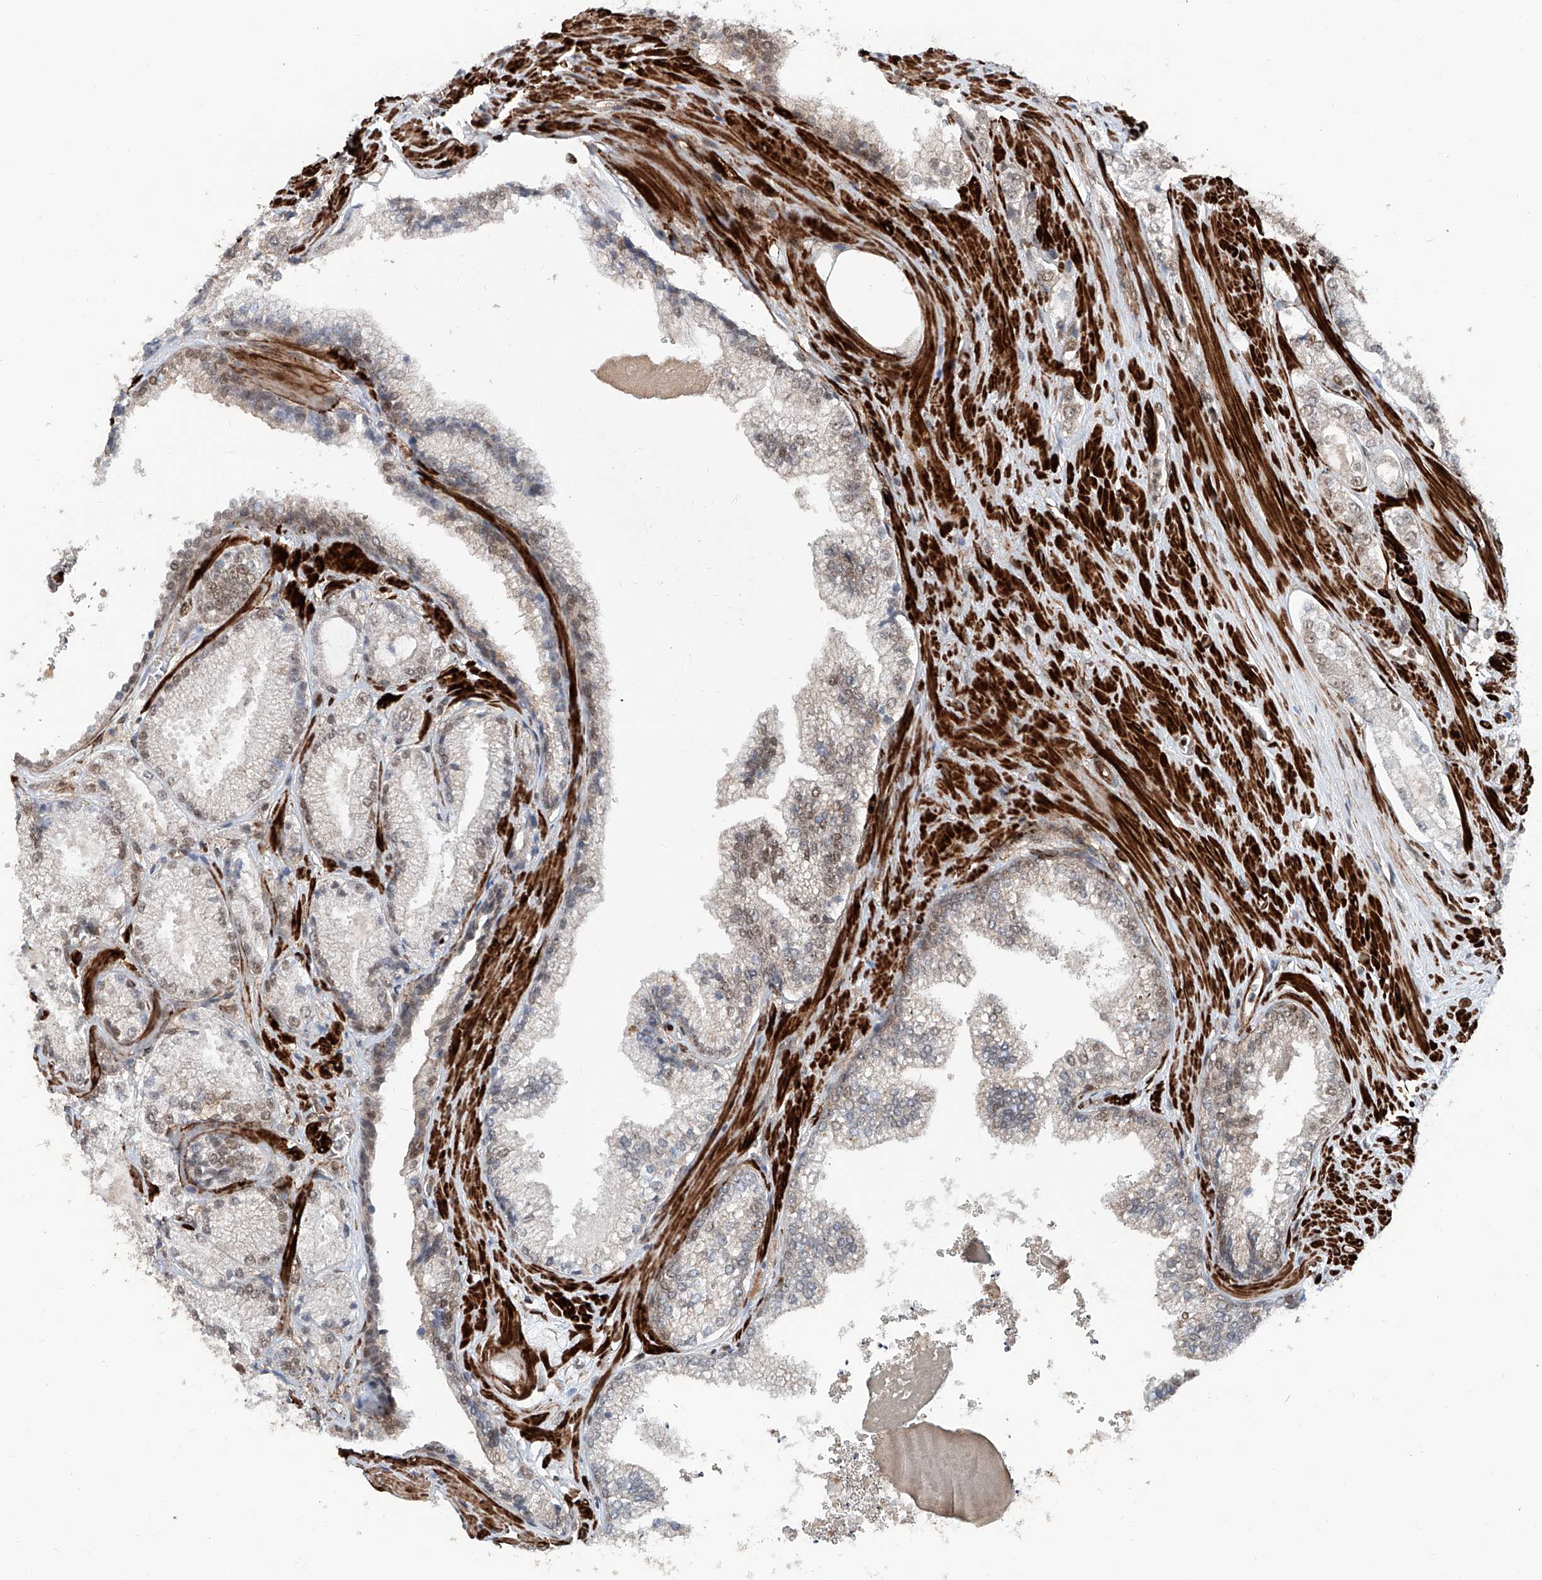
{"staining": {"intensity": "weak", "quantity": "25%-75%", "location": "nuclear"}, "tissue": "prostate cancer", "cell_type": "Tumor cells", "image_type": "cancer", "snomed": [{"axis": "morphology", "description": "Adenocarcinoma, High grade"}, {"axis": "topography", "description": "Prostate"}], "caption": "DAB immunohistochemical staining of human prostate cancer exhibits weak nuclear protein positivity in approximately 25%-75% of tumor cells.", "gene": "SDE2", "patient": {"sex": "male", "age": 73}}